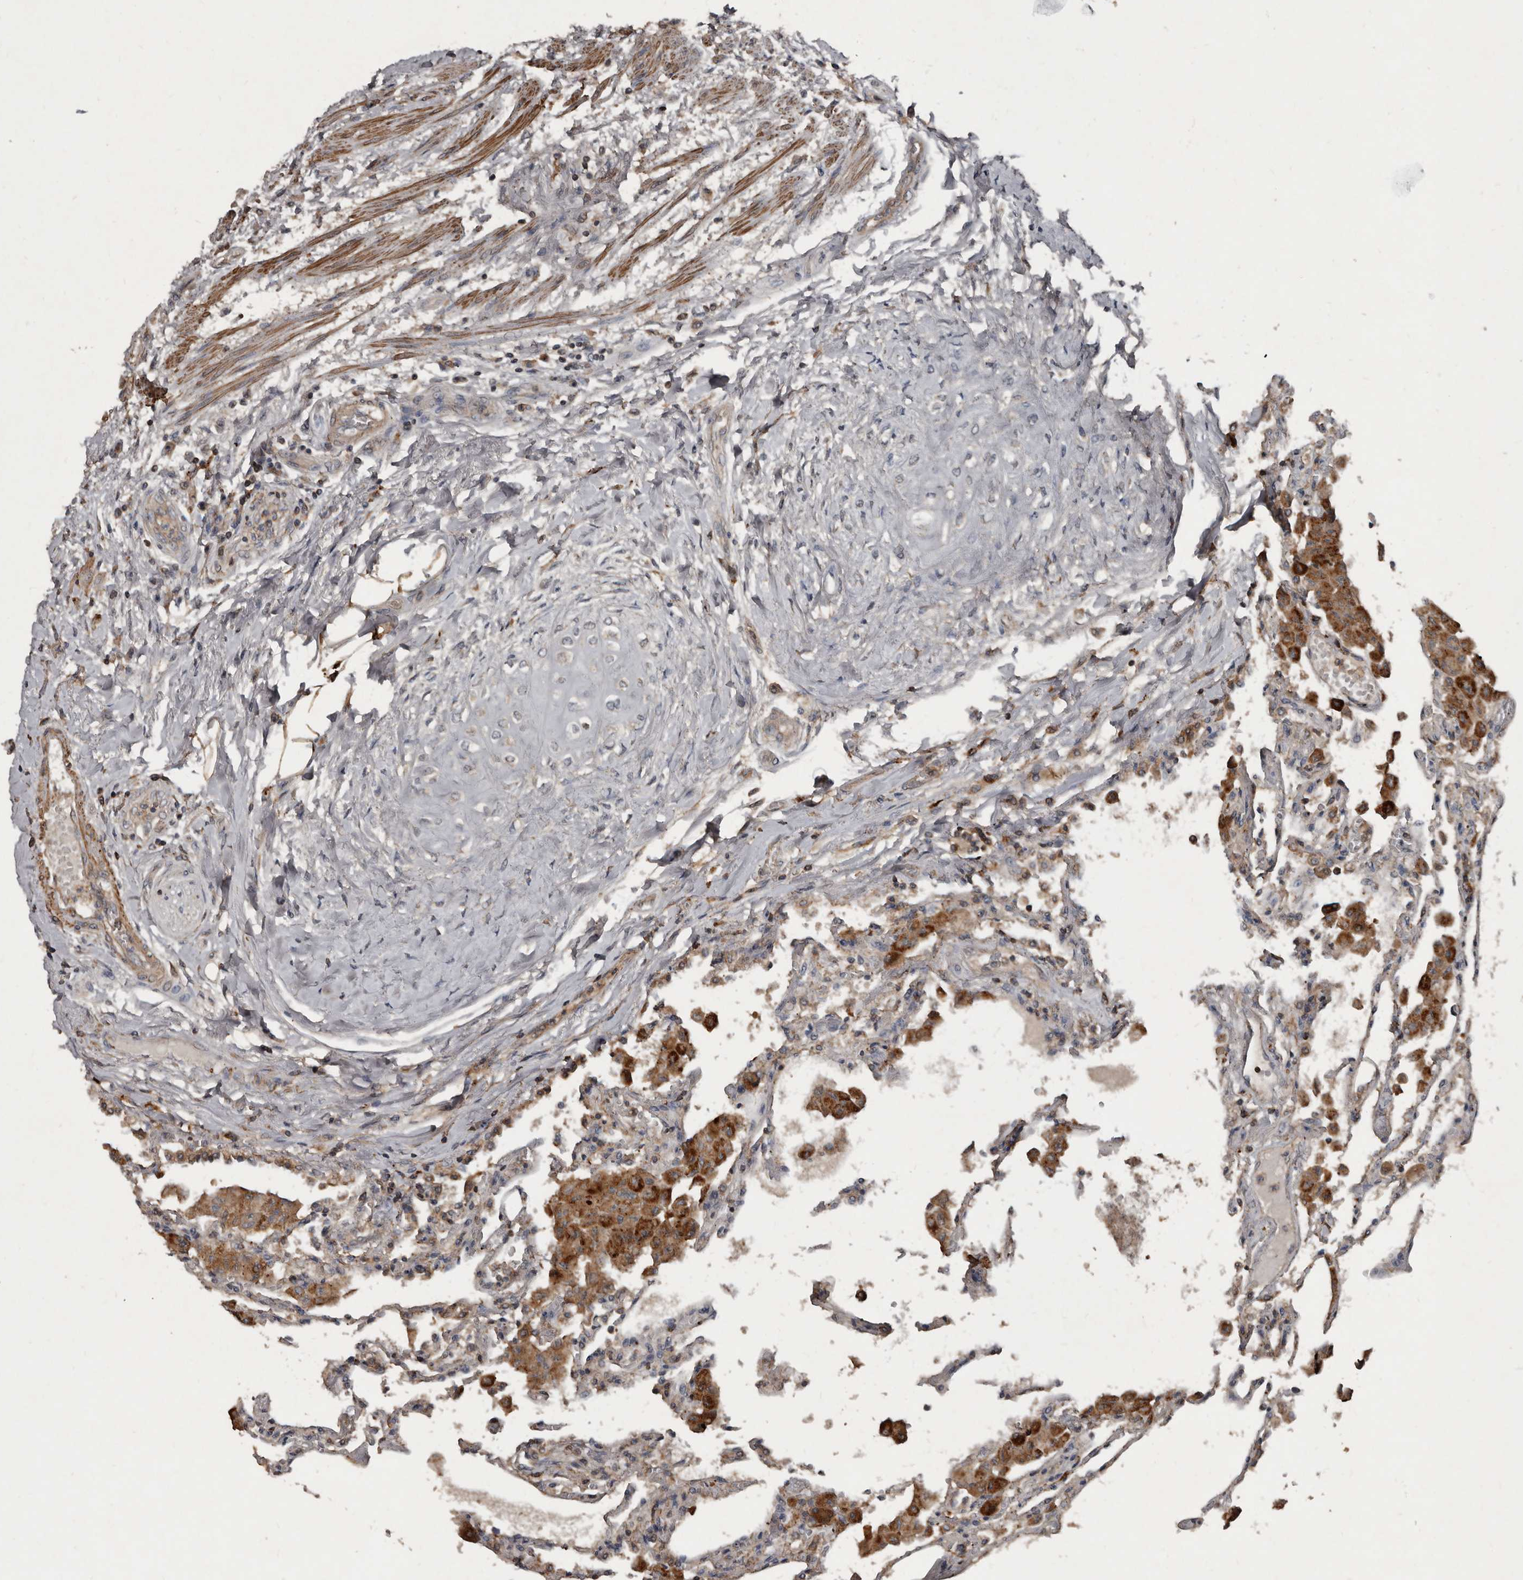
{"staining": {"intensity": "weak", "quantity": "<25%", "location": "cytoplasmic/membranous"}, "tissue": "lung", "cell_type": "Alveolar cells", "image_type": "normal", "snomed": [{"axis": "morphology", "description": "Normal tissue, NOS"}, {"axis": "topography", "description": "Bronchus"}, {"axis": "topography", "description": "Lung"}], "caption": "Immunohistochemistry (IHC) of benign lung demonstrates no staining in alveolar cells. Brightfield microscopy of IHC stained with DAB (3,3'-diaminobenzidine) (brown) and hematoxylin (blue), captured at high magnification.", "gene": "GREB1", "patient": {"sex": "female", "age": 49}}